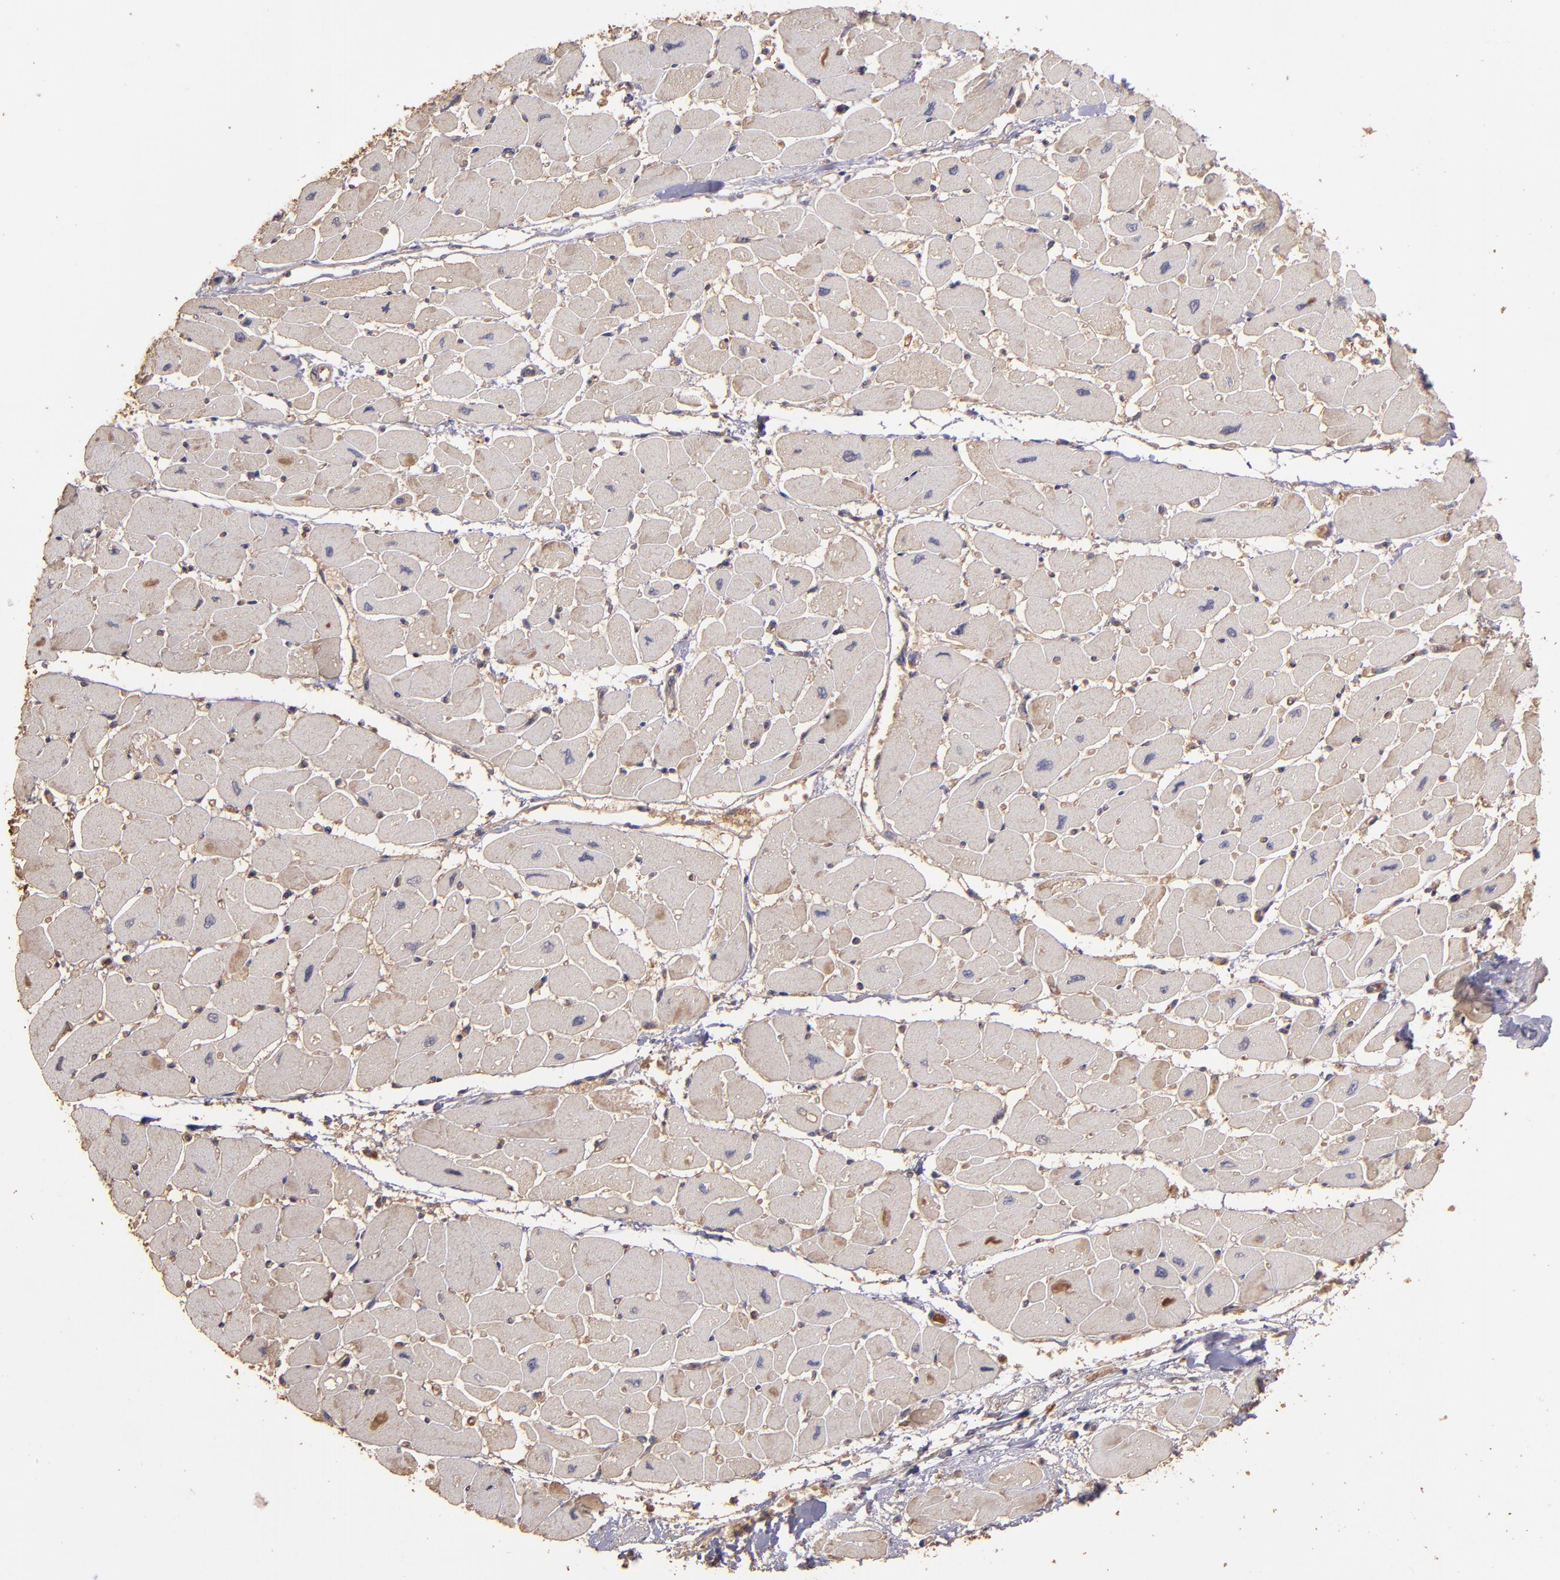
{"staining": {"intensity": "weak", "quantity": "25%-75%", "location": "cytoplasmic/membranous"}, "tissue": "heart muscle", "cell_type": "Cardiomyocytes", "image_type": "normal", "snomed": [{"axis": "morphology", "description": "Normal tissue, NOS"}, {"axis": "topography", "description": "Heart"}], "caption": "High-magnification brightfield microscopy of normal heart muscle stained with DAB (3,3'-diaminobenzidine) (brown) and counterstained with hematoxylin (blue). cardiomyocytes exhibit weak cytoplasmic/membranous staining is seen in approximately25%-75% of cells.", "gene": "SRRD", "patient": {"sex": "female", "age": 54}}